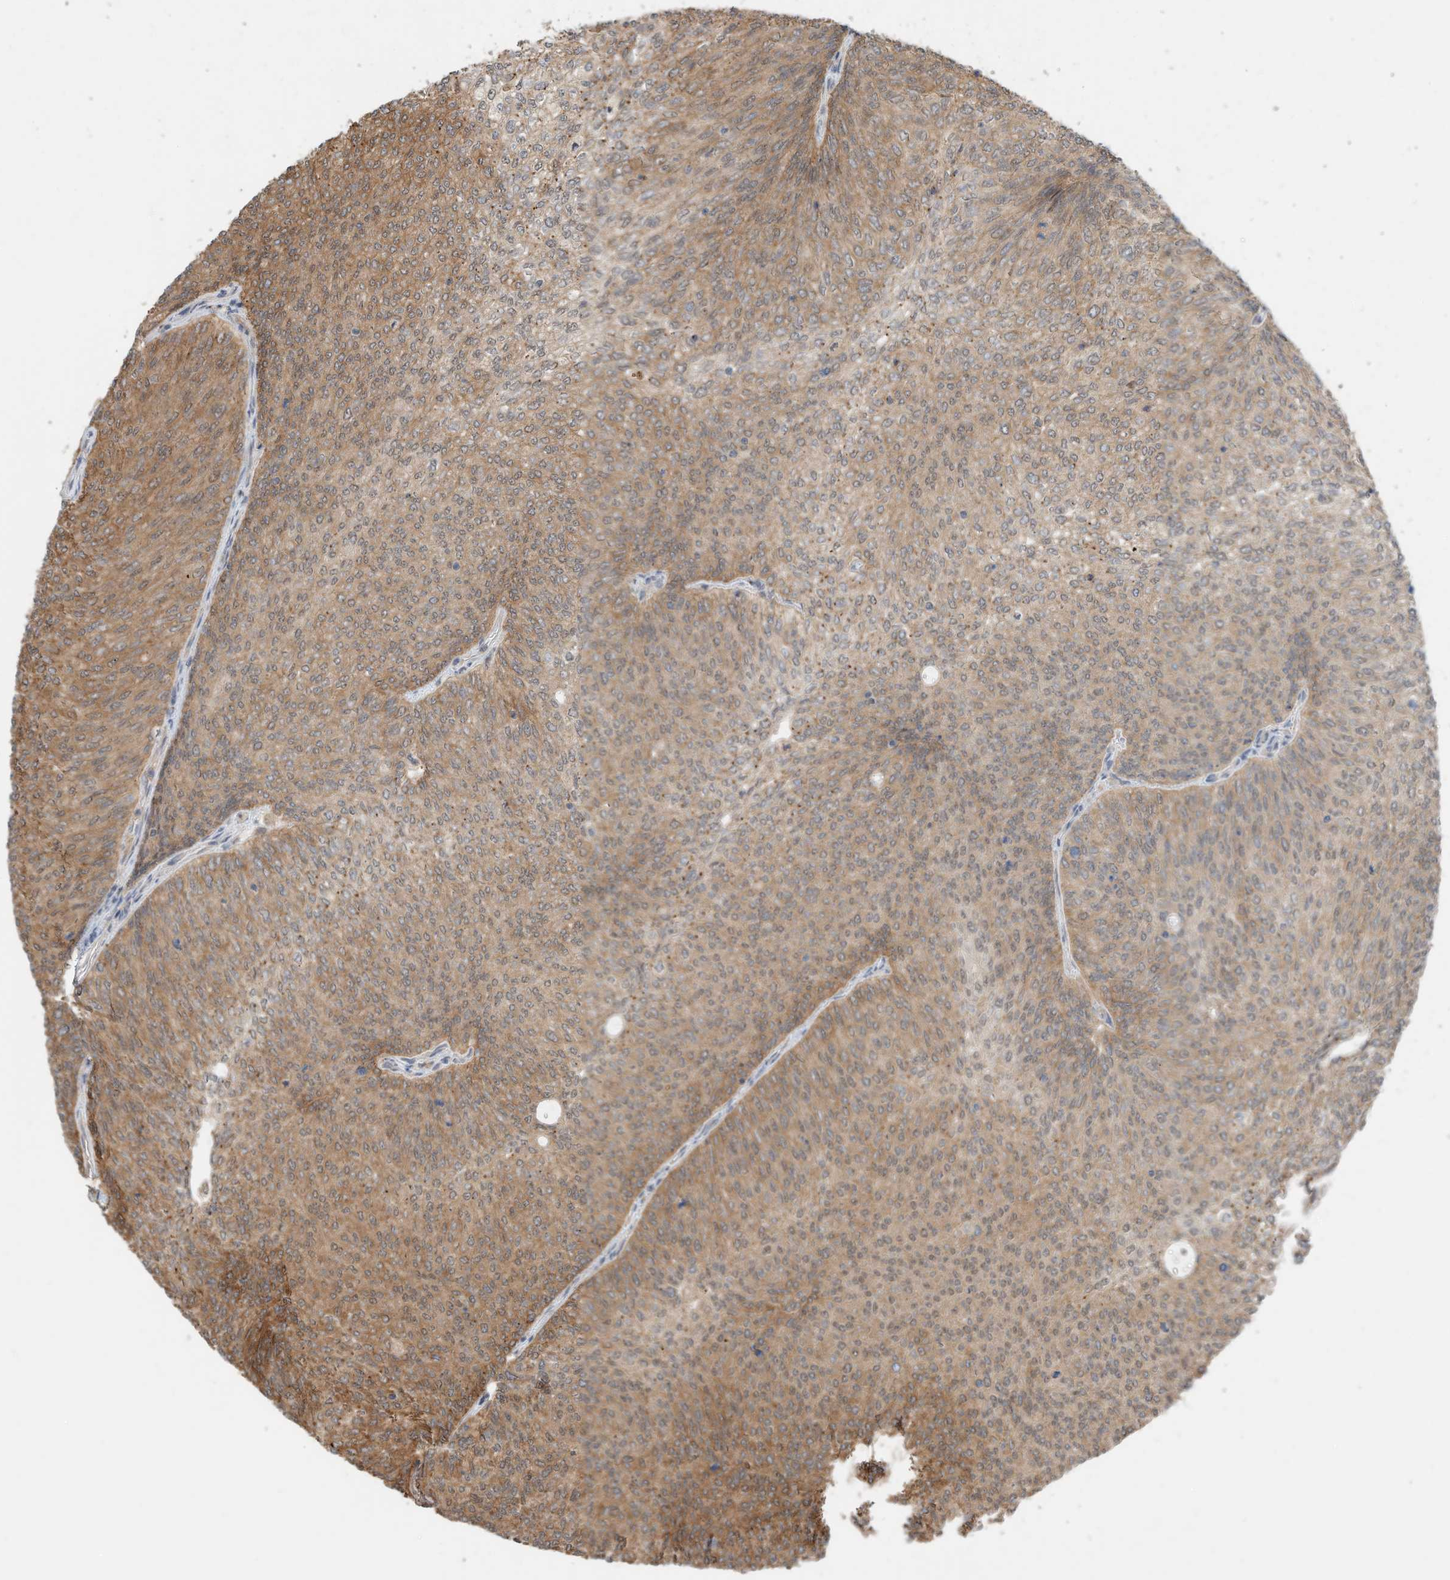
{"staining": {"intensity": "moderate", "quantity": ">75%", "location": "cytoplasmic/membranous"}, "tissue": "urothelial cancer", "cell_type": "Tumor cells", "image_type": "cancer", "snomed": [{"axis": "morphology", "description": "Urothelial carcinoma, Low grade"}, {"axis": "topography", "description": "Urinary bladder"}], "caption": "High-power microscopy captured an immunohistochemistry image of urothelial cancer, revealing moderate cytoplasmic/membranous expression in approximately >75% of tumor cells.", "gene": "CPAMD8", "patient": {"sex": "female", "age": 79}}